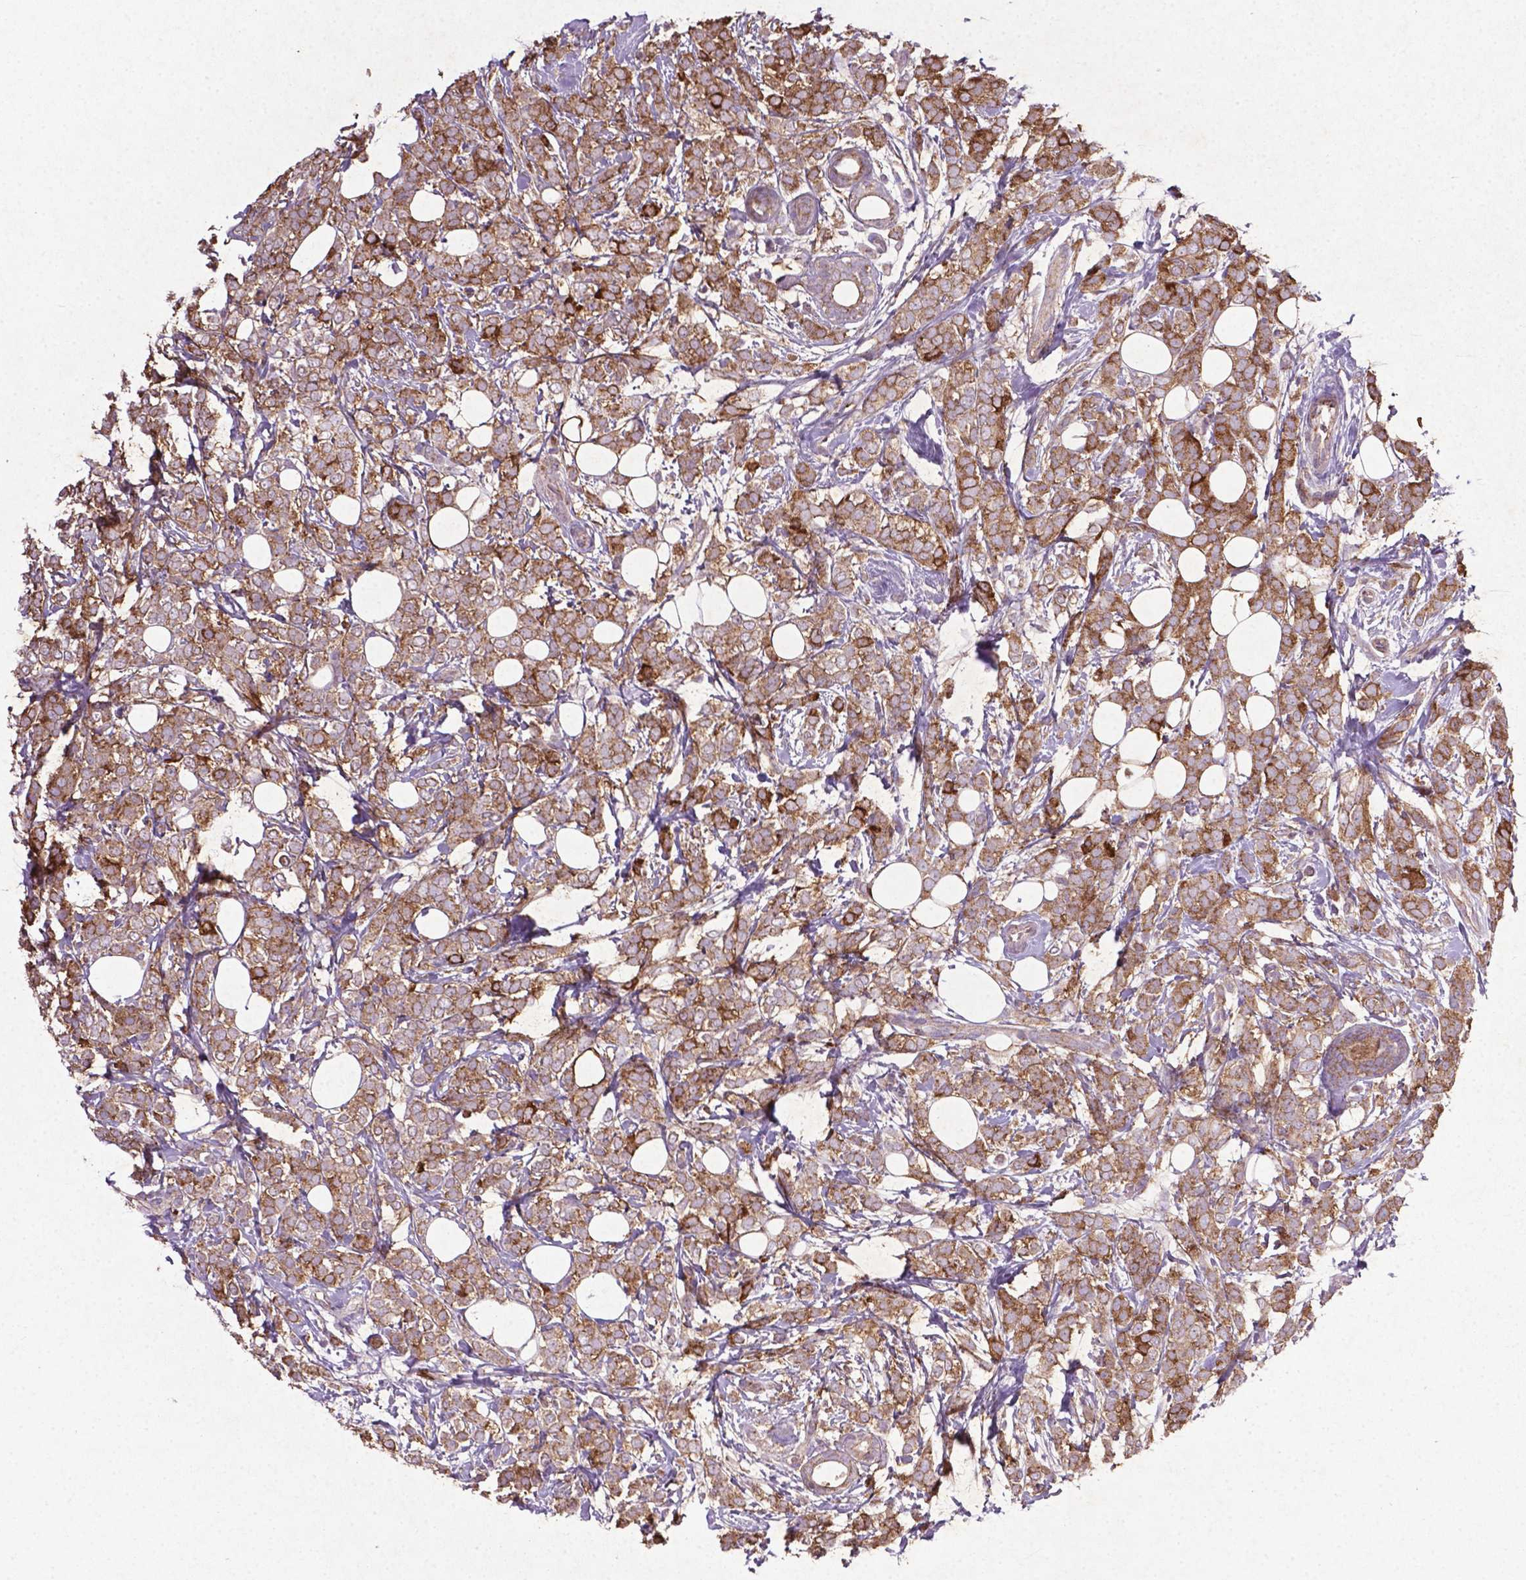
{"staining": {"intensity": "moderate", "quantity": ">75%", "location": "cytoplasmic/membranous"}, "tissue": "breast cancer", "cell_type": "Tumor cells", "image_type": "cancer", "snomed": [{"axis": "morphology", "description": "Lobular carcinoma"}, {"axis": "topography", "description": "Breast"}], "caption": "Immunohistochemistry staining of breast lobular carcinoma, which exhibits medium levels of moderate cytoplasmic/membranous positivity in approximately >75% of tumor cells indicating moderate cytoplasmic/membranous protein expression. The staining was performed using DAB (brown) for protein detection and nuclei were counterstained in hematoxylin (blue).", "gene": "MTOR", "patient": {"sex": "female", "age": 49}}